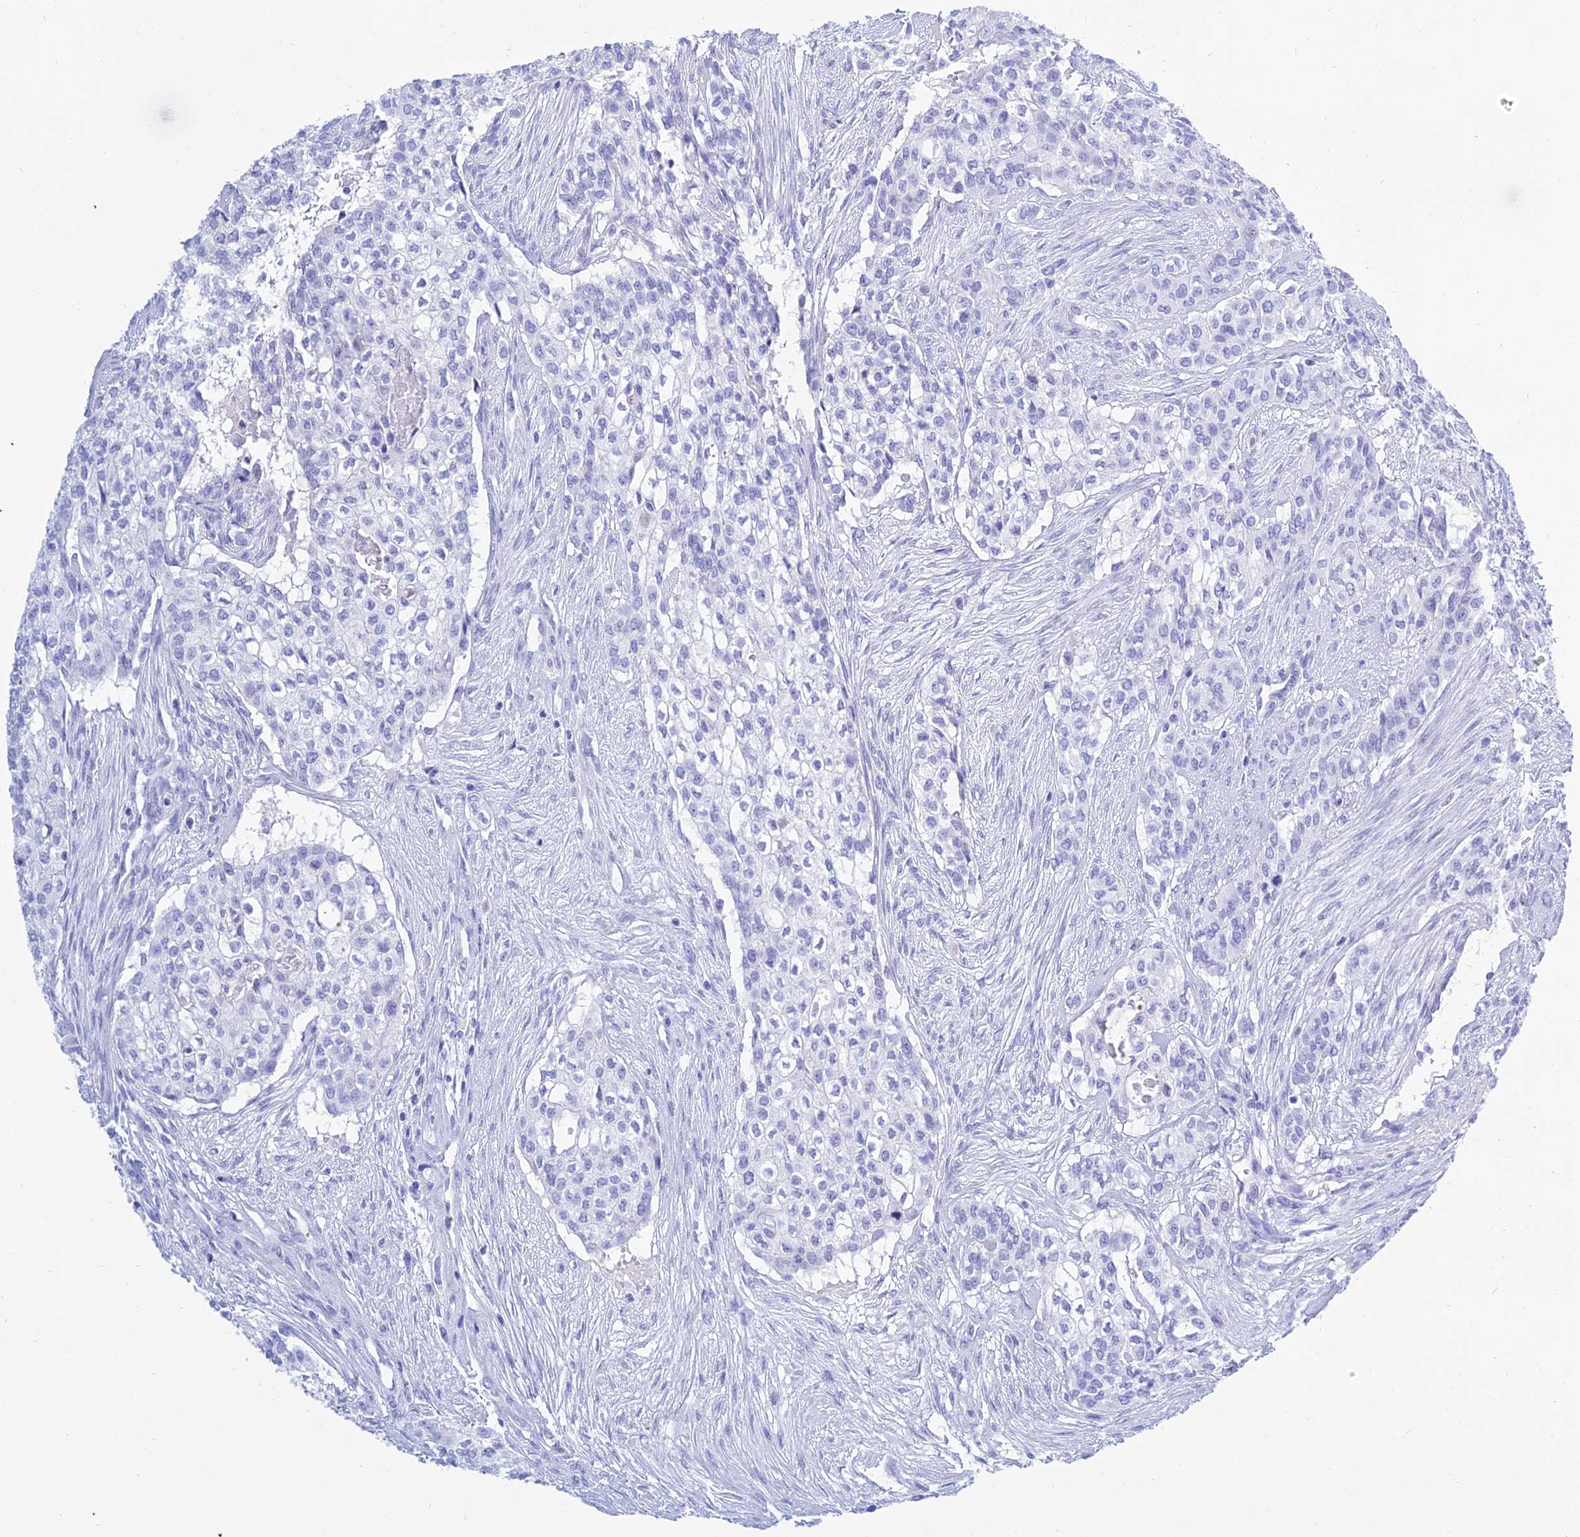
{"staining": {"intensity": "negative", "quantity": "none", "location": "none"}, "tissue": "head and neck cancer", "cell_type": "Tumor cells", "image_type": "cancer", "snomed": [{"axis": "morphology", "description": "Adenocarcinoma, NOS"}, {"axis": "topography", "description": "Head-Neck"}], "caption": "An immunohistochemistry (IHC) photomicrograph of head and neck adenocarcinoma is shown. There is no staining in tumor cells of head and neck adenocarcinoma.", "gene": "PATE4", "patient": {"sex": "male", "age": 81}}